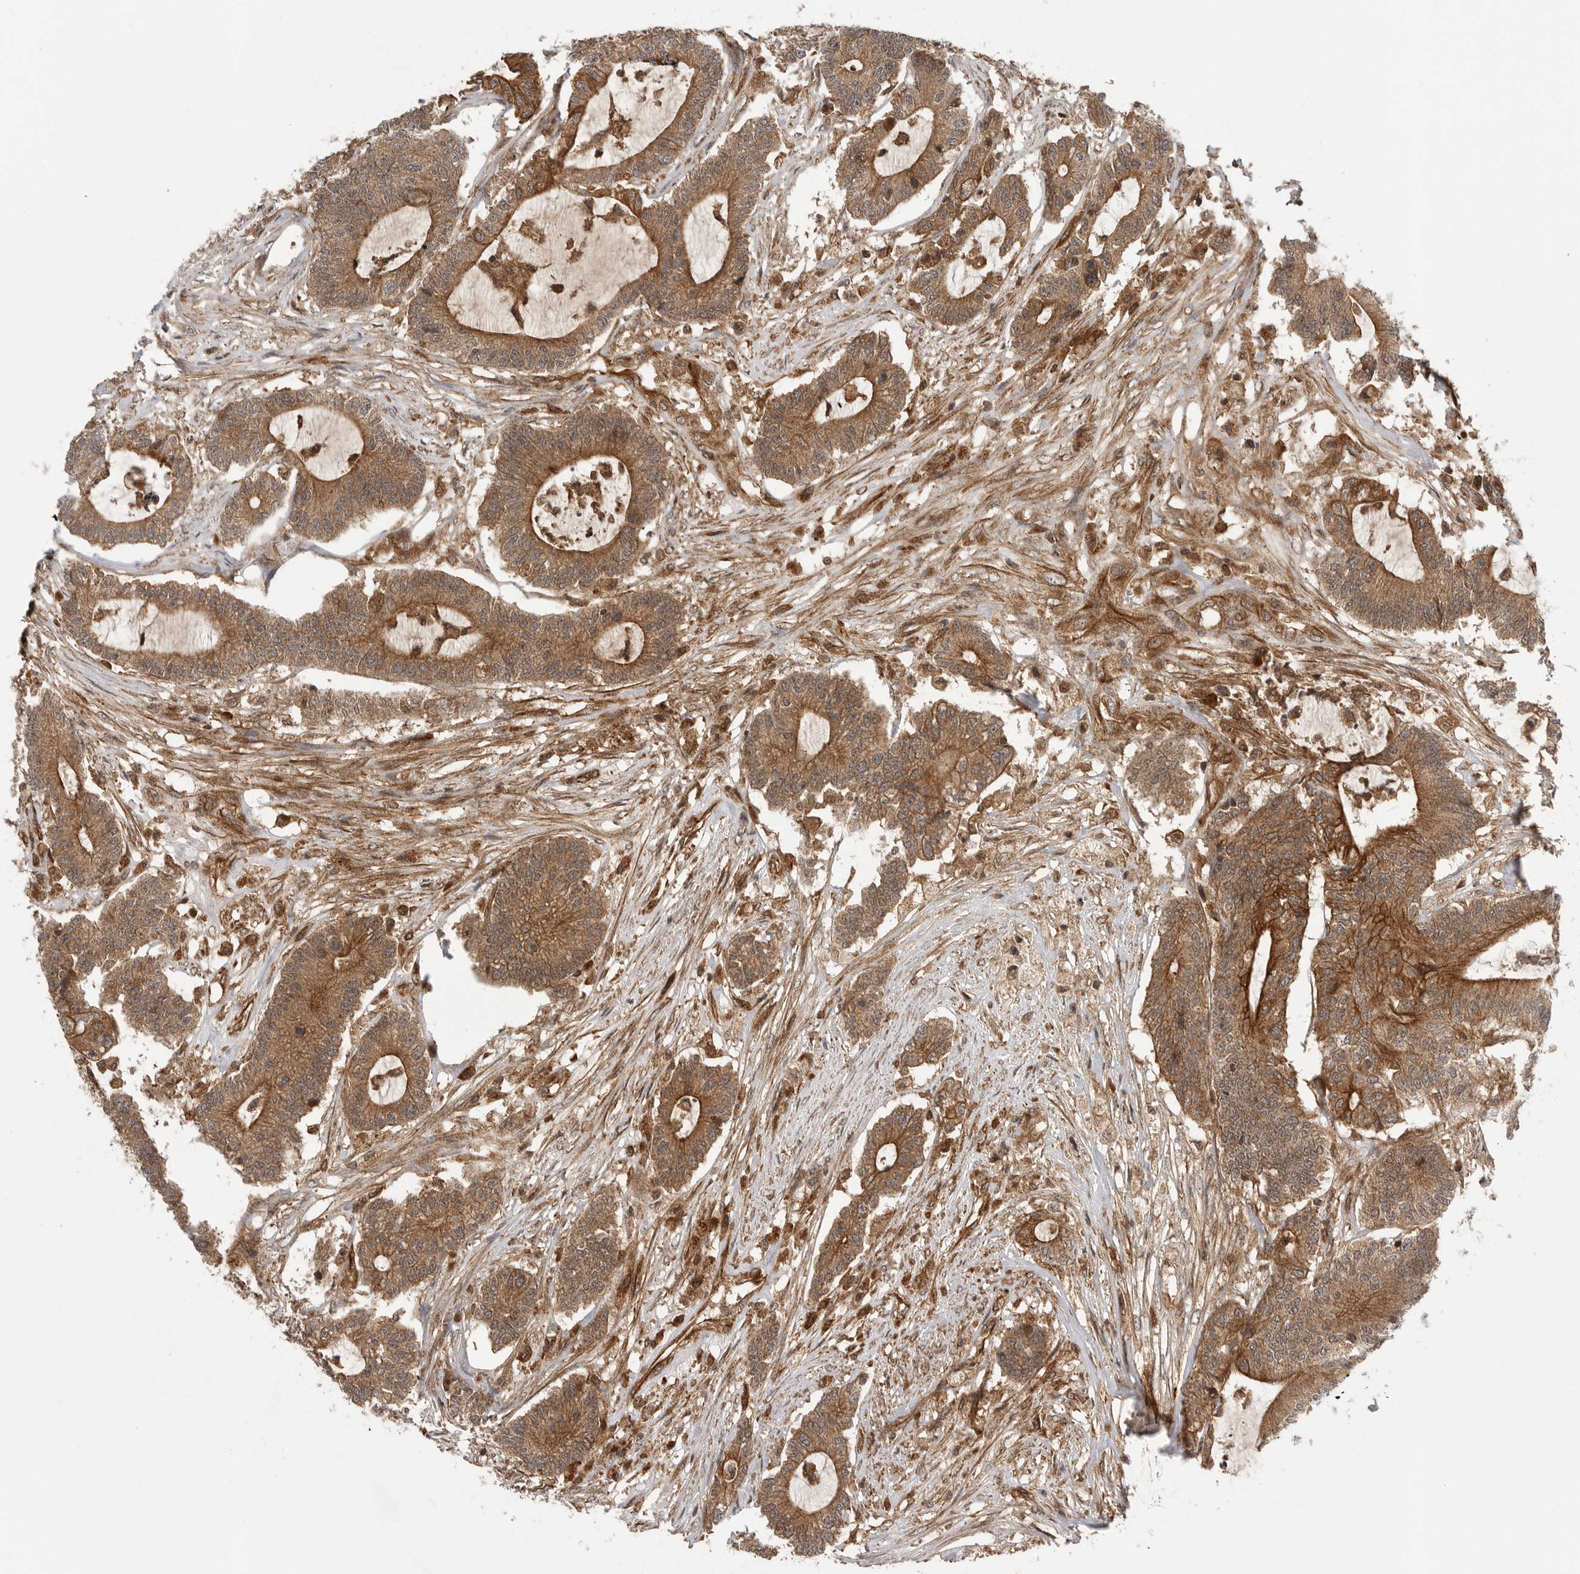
{"staining": {"intensity": "strong", "quantity": ">75%", "location": "cytoplasmic/membranous"}, "tissue": "colorectal cancer", "cell_type": "Tumor cells", "image_type": "cancer", "snomed": [{"axis": "morphology", "description": "Adenocarcinoma, NOS"}, {"axis": "topography", "description": "Colon"}], "caption": "This histopathology image shows immunohistochemistry staining of human colorectal cancer, with high strong cytoplasmic/membranous positivity in approximately >75% of tumor cells.", "gene": "PRDX4", "patient": {"sex": "female", "age": 84}}